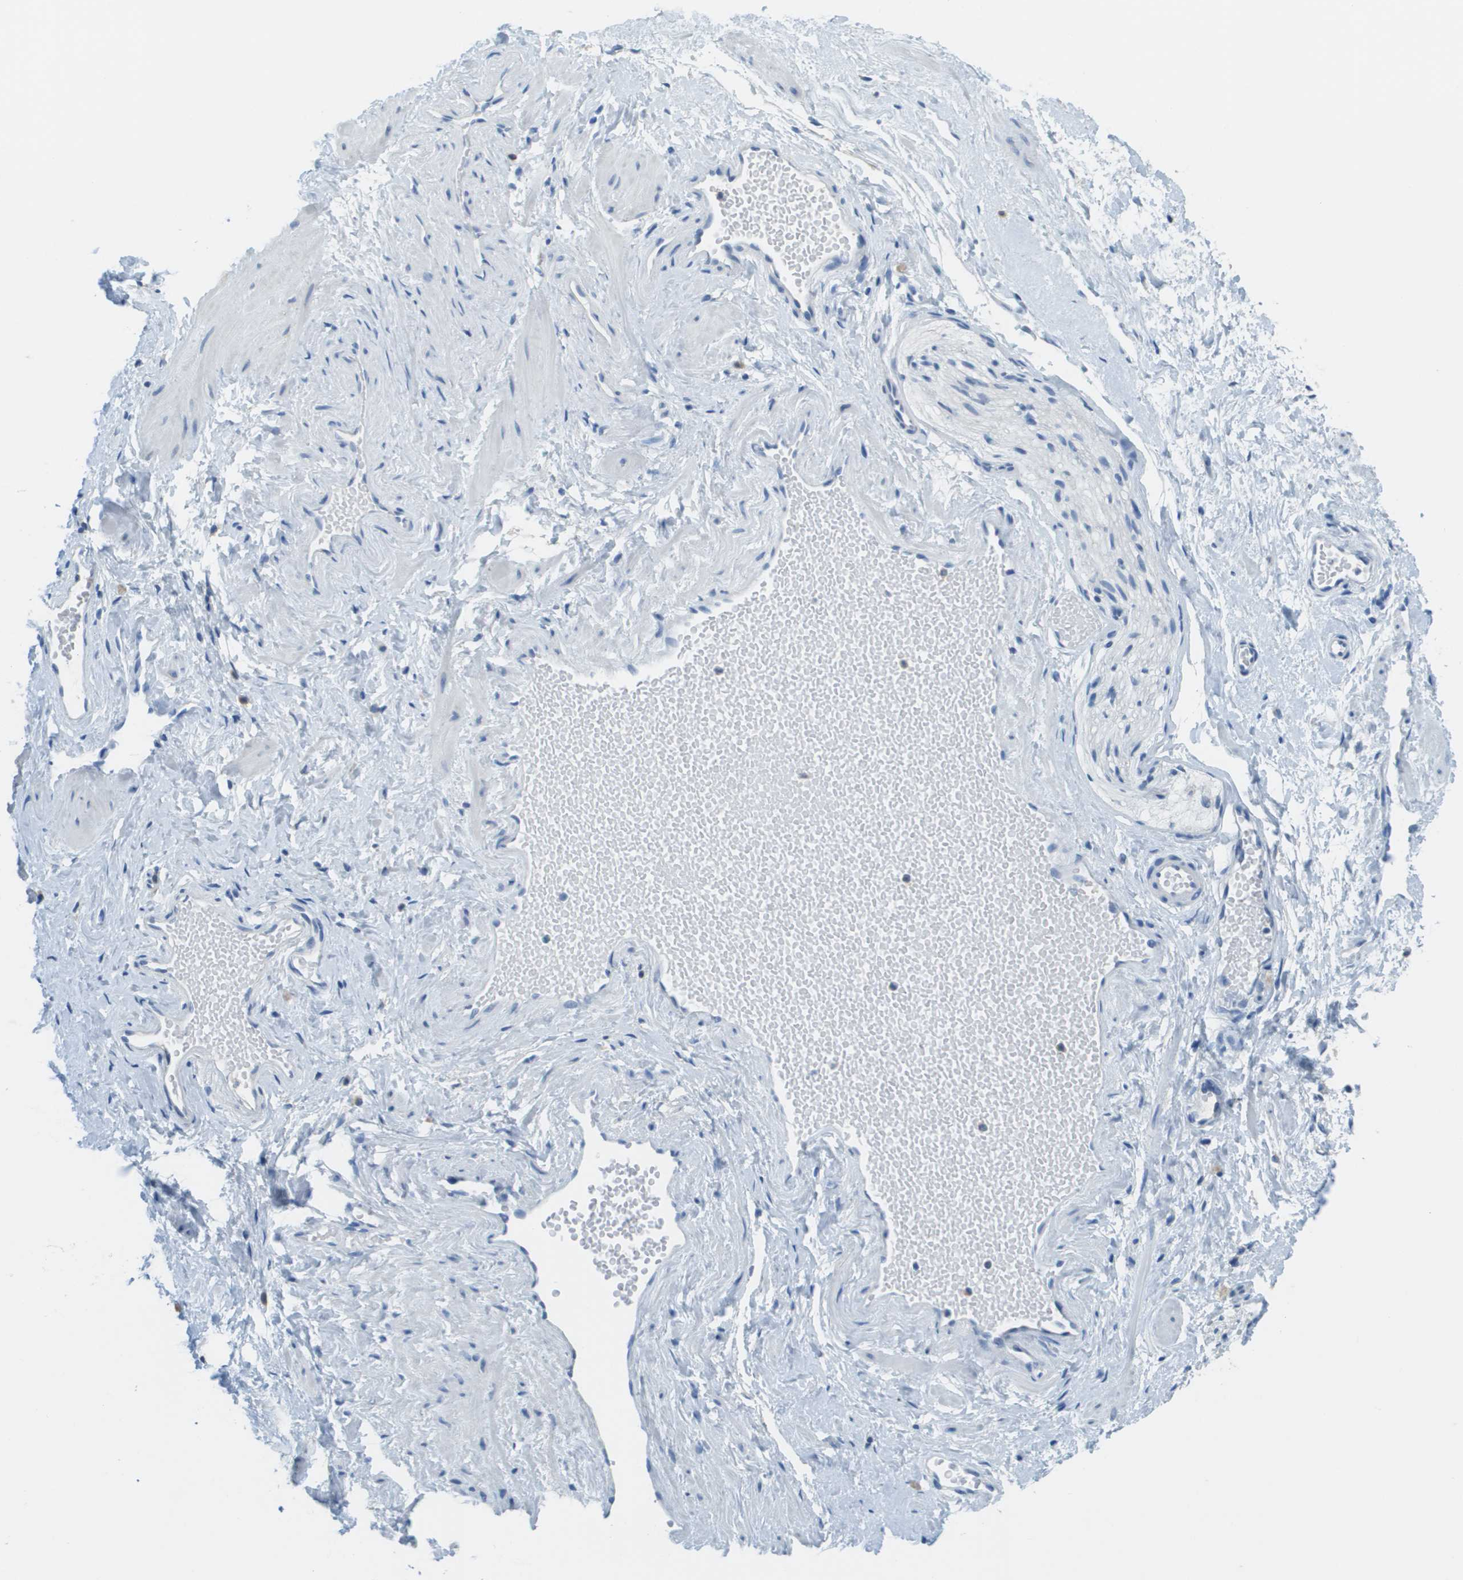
{"staining": {"intensity": "negative", "quantity": "none", "location": "none"}, "tissue": "adipose tissue", "cell_type": "Adipocytes", "image_type": "normal", "snomed": [{"axis": "morphology", "description": "Normal tissue, NOS"}, {"axis": "topography", "description": "Soft tissue"}, {"axis": "topography", "description": "Vascular tissue"}], "caption": "Adipose tissue was stained to show a protein in brown. There is no significant staining in adipocytes. (DAB (3,3'-diaminobenzidine) IHC, high magnification).", "gene": "PTGDR2", "patient": {"sex": "female", "age": 35}}